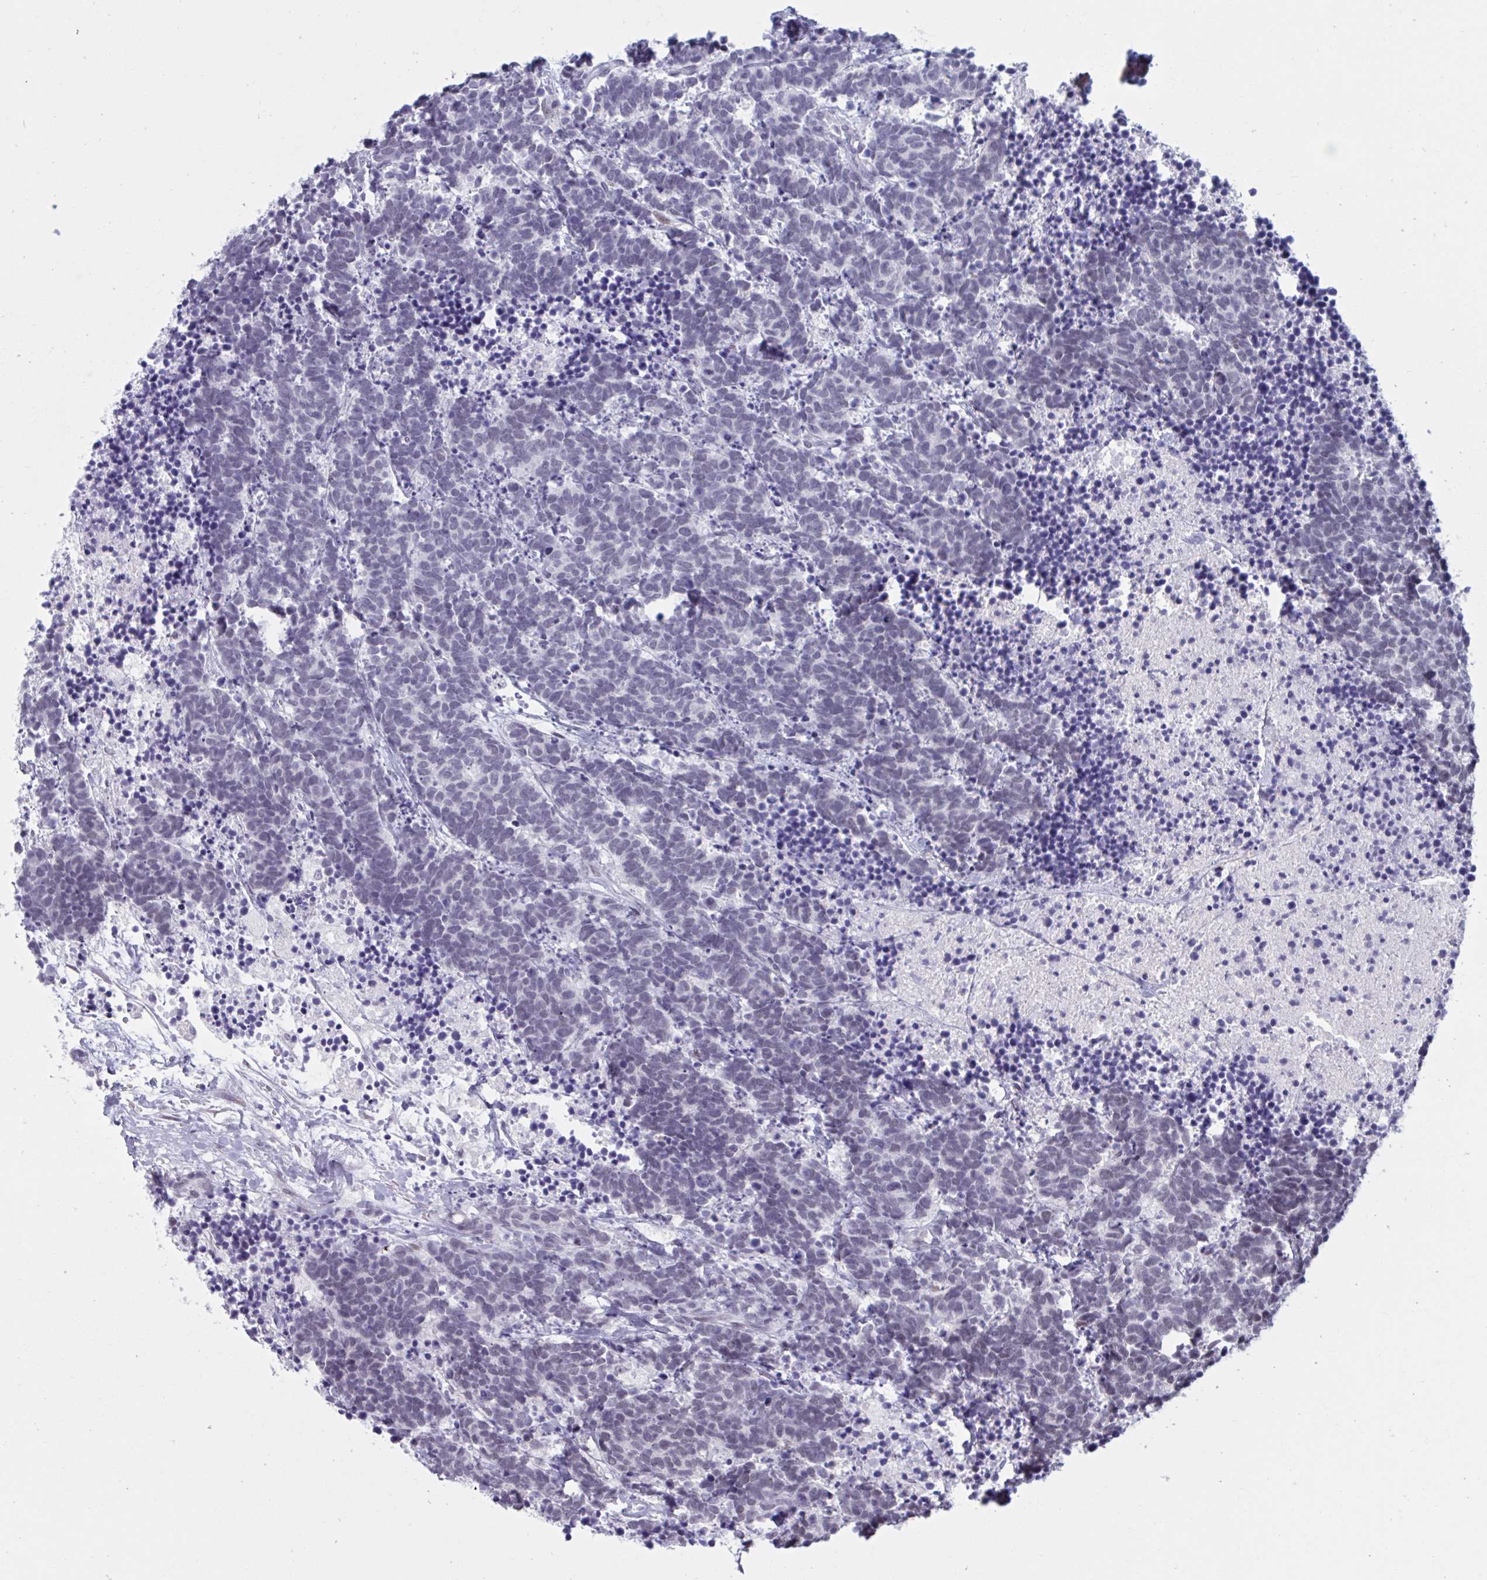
{"staining": {"intensity": "negative", "quantity": "none", "location": "none"}, "tissue": "carcinoid", "cell_type": "Tumor cells", "image_type": "cancer", "snomed": [{"axis": "morphology", "description": "Carcinoma, NOS"}, {"axis": "morphology", "description": "Carcinoid, malignant, NOS"}, {"axis": "topography", "description": "Prostate"}], "caption": "The histopathology image exhibits no significant positivity in tumor cells of carcinoid (malignant).", "gene": "HSD17B6", "patient": {"sex": "male", "age": 57}}